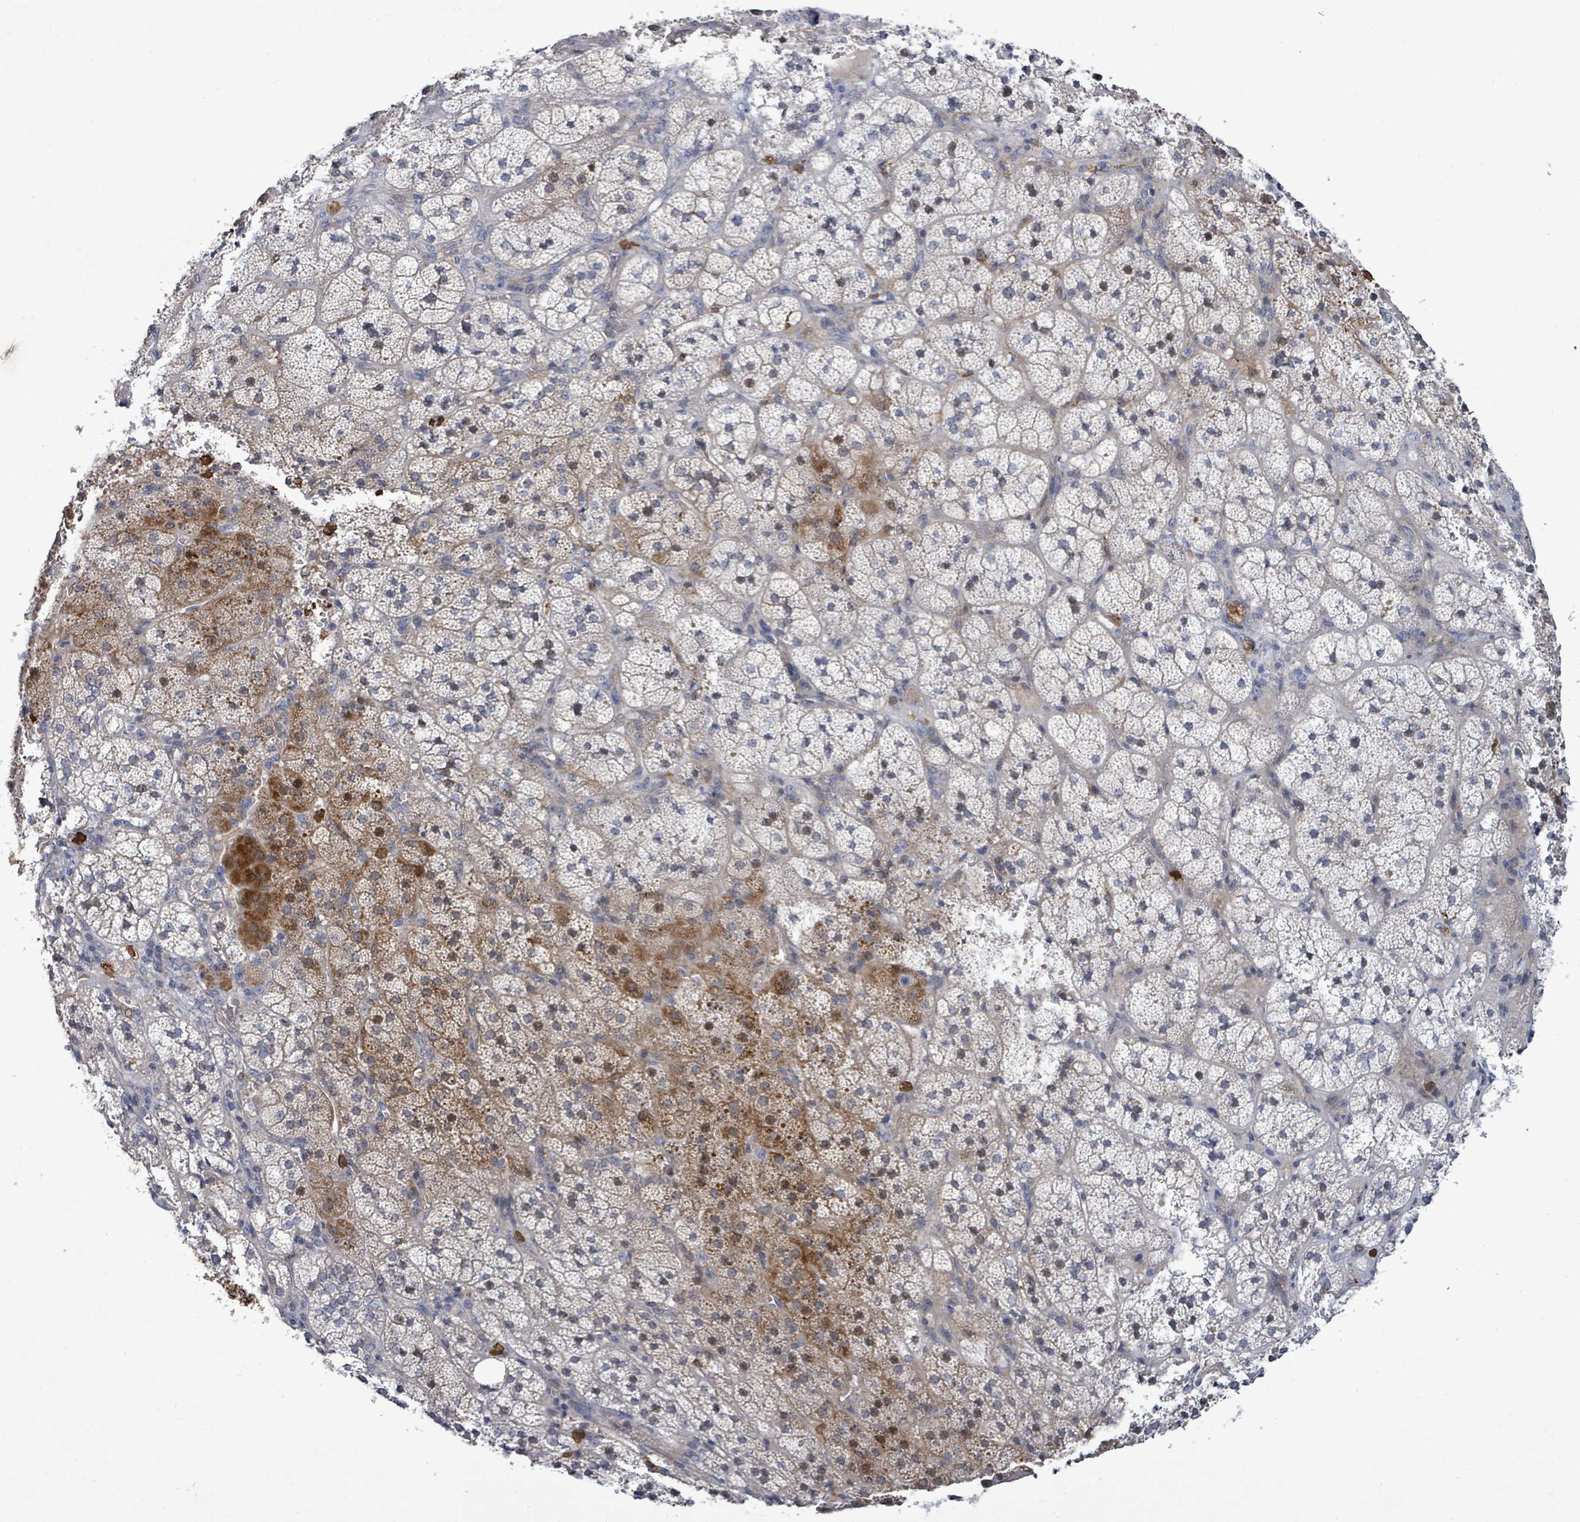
{"staining": {"intensity": "strong", "quantity": "25%-75%", "location": "cytoplasmic/membranous"}, "tissue": "adrenal gland", "cell_type": "Glandular cells", "image_type": "normal", "snomed": [{"axis": "morphology", "description": "Normal tissue, NOS"}, {"axis": "topography", "description": "Adrenal gland"}], "caption": "Immunohistochemical staining of benign human adrenal gland displays high levels of strong cytoplasmic/membranous expression in about 25%-75% of glandular cells.", "gene": "FAM210A", "patient": {"sex": "female", "age": 44}}